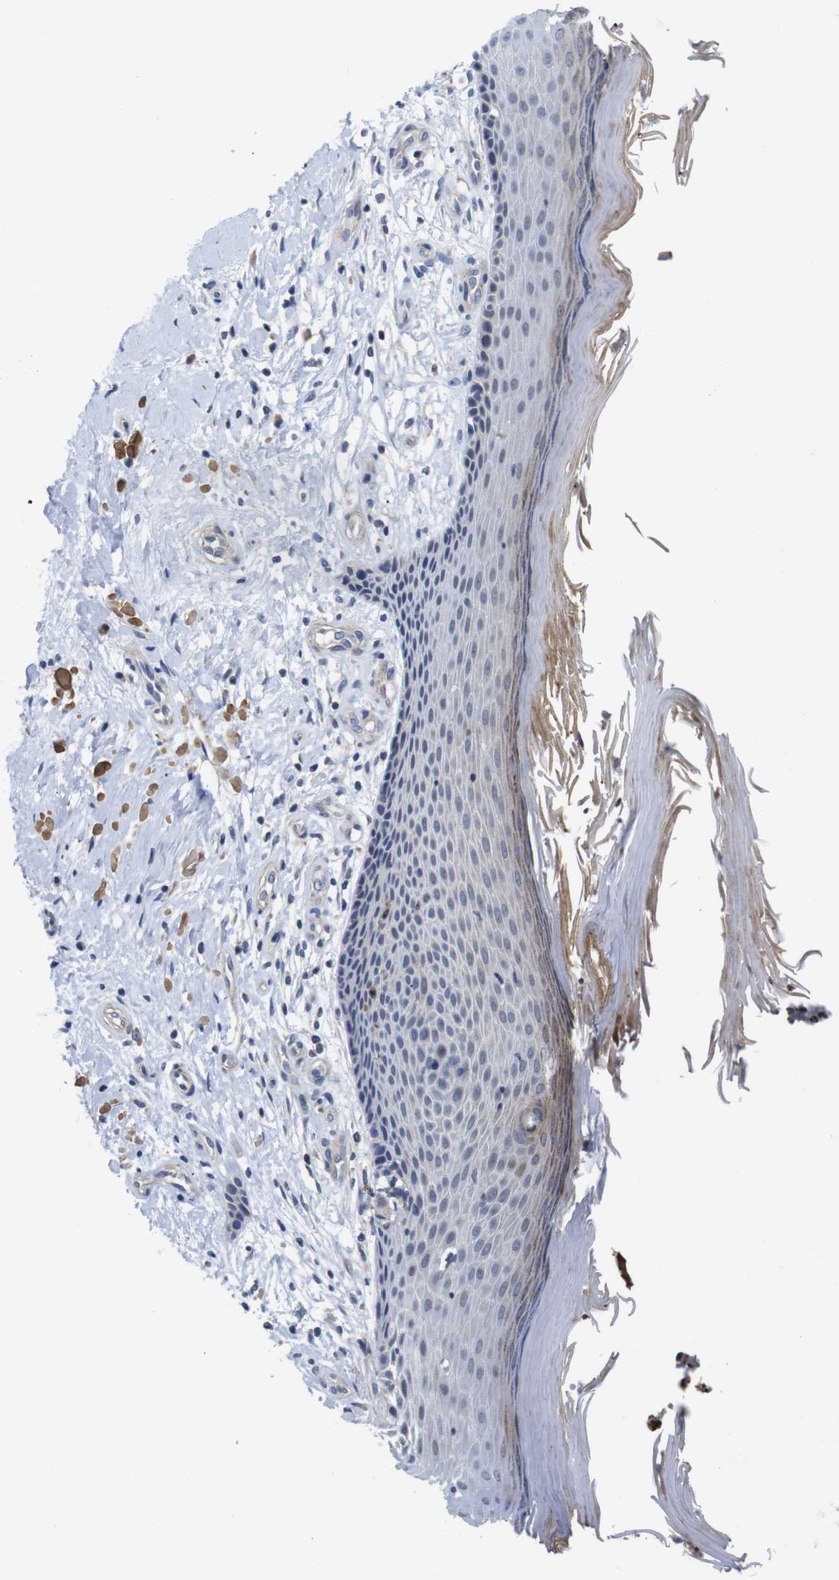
{"staining": {"intensity": "weak", "quantity": "<25%", "location": "cytoplasmic/membranous,nuclear"}, "tissue": "melanoma", "cell_type": "Tumor cells", "image_type": "cancer", "snomed": [{"axis": "morphology", "description": "Malignant melanoma, NOS"}, {"axis": "topography", "description": "Skin"}], "caption": "The histopathology image displays no significant expression in tumor cells of malignant melanoma.", "gene": "FNTA", "patient": {"sex": "female", "age": 73}}